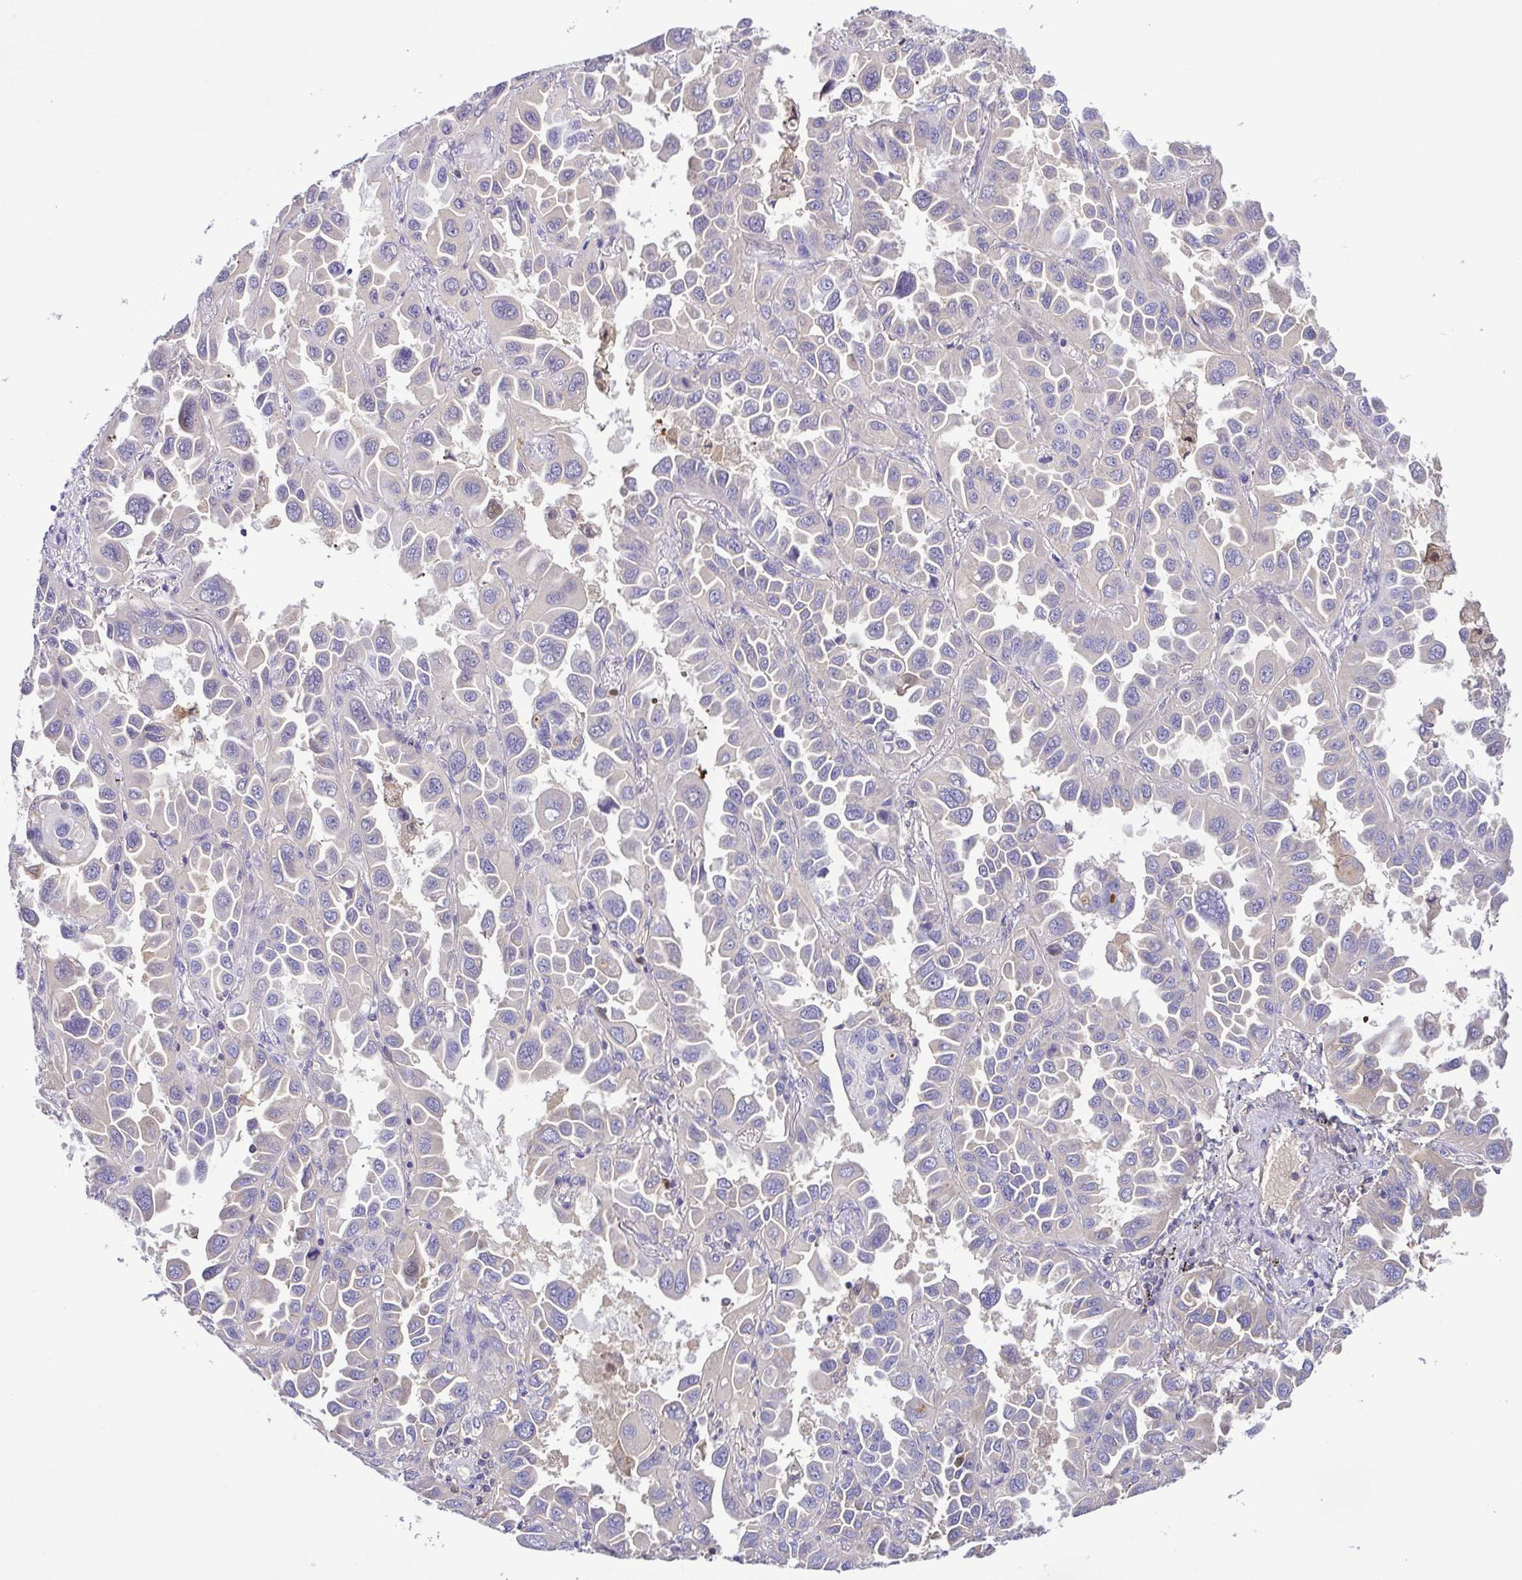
{"staining": {"intensity": "negative", "quantity": "none", "location": "none"}, "tissue": "lung cancer", "cell_type": "Tumor cells", "image_type": "cancer", "snomed": [{"axis": "morphology", "description": "Adenocarcinoma, NOS"}, {"axis": "topography", "description": "Lung"}], "caption": "High magnification brightfield microscopy of lung cancer stained with DAB (brown) and counterstained with hematoxylin (blue): tumor cells show no significant positivity. (DAB IHC visualized using brightfield microscopy, high magnification).", "gene": "IGFL1", "patient": {"sex": "male", "age": 64}}